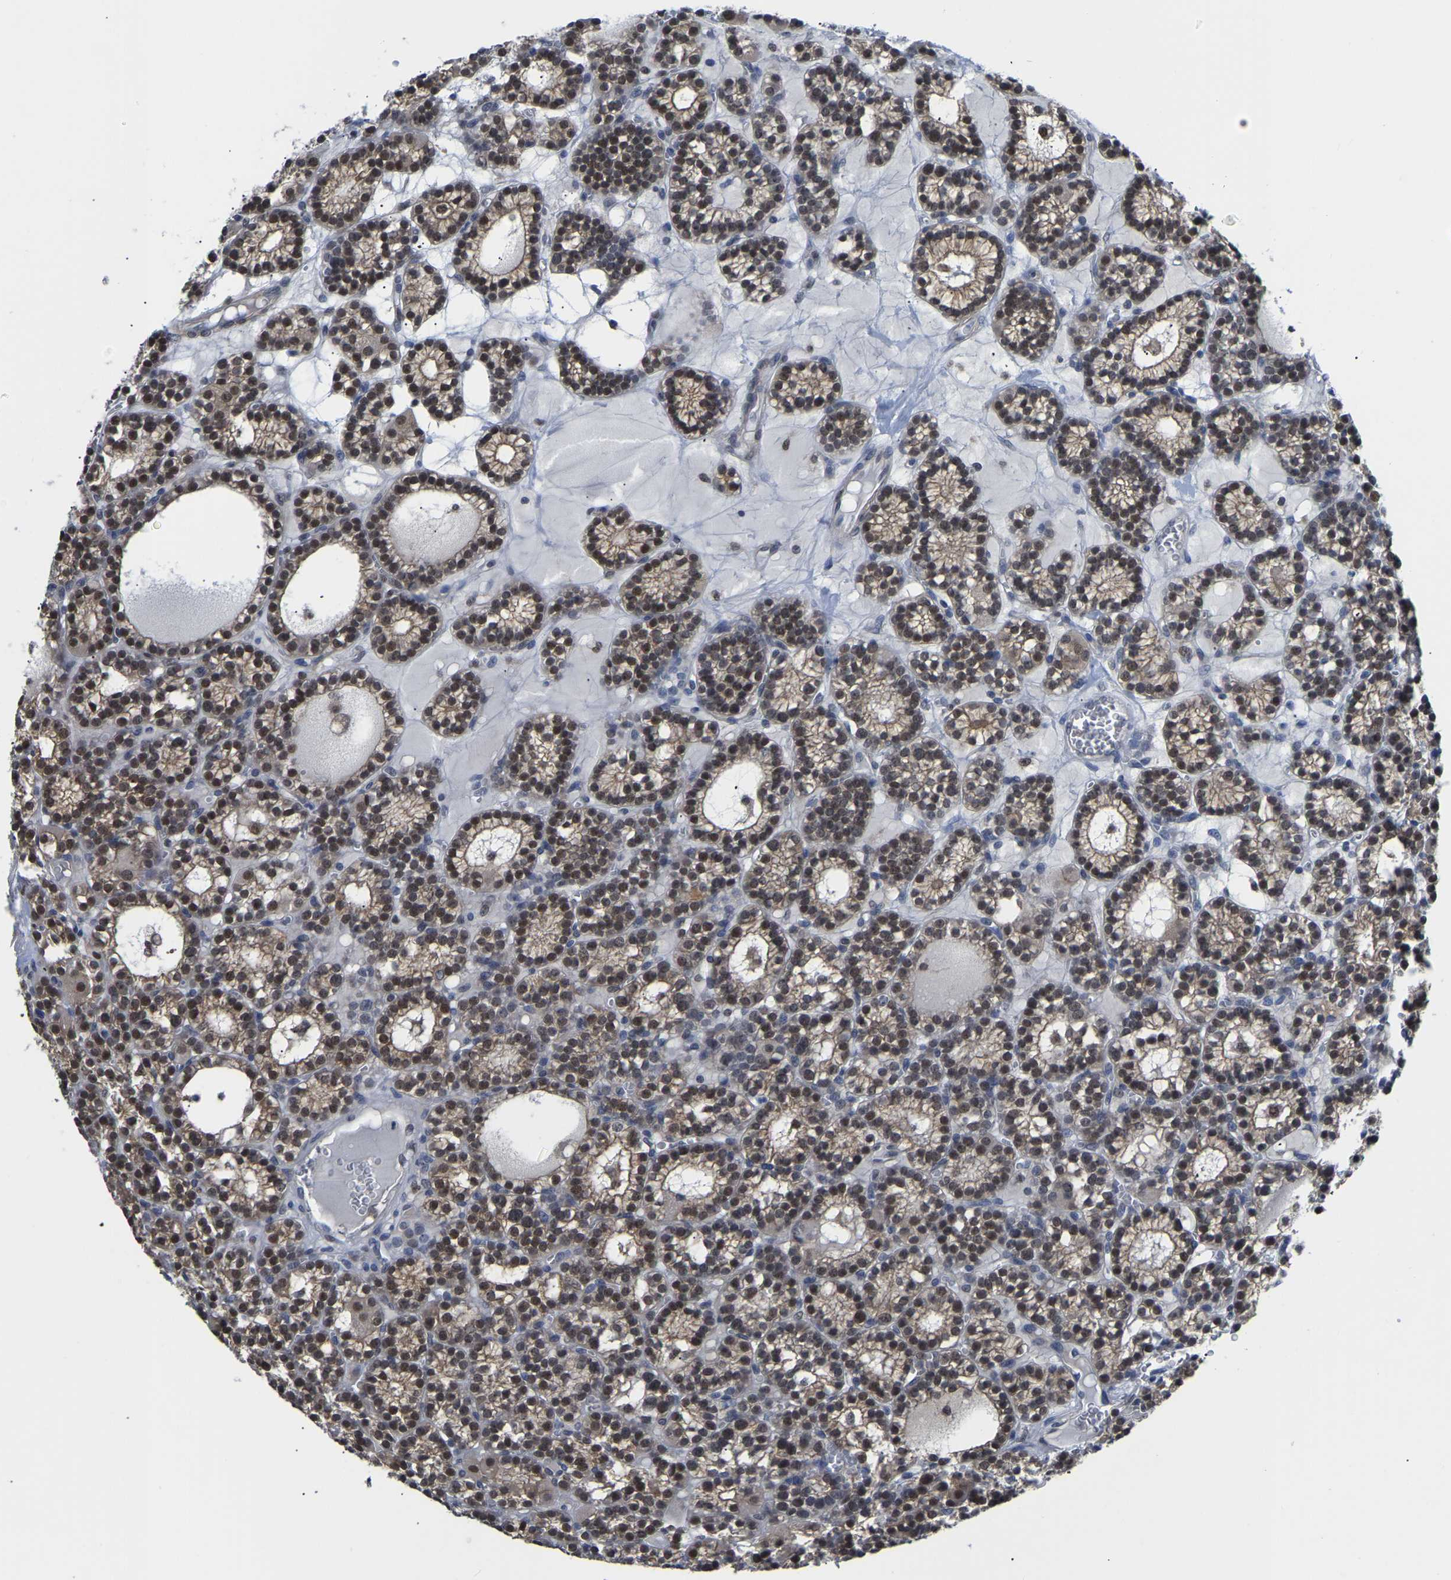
{"staining": {"intensity": "moderate", "quantity": "25%-75%", "location": "cytoplasmic/membranous,nuclear"}, "tissue": "parathyroid gland", "cell_type": "Glandular cells", "image_type": "normal", "snomed": [{"axis": "morphology", "description": "Normal tissue, NOS"}, {"axis": "morphology", "description": "Adenoma, NOS"}, {"axis": "topography", "description": "Parathyroid gland"}], "caption": "Immunohistochemistry (DAB) staining of unremarkable human parathyroid gland displays moderate cytoplasmic/membranous,nuclear protein positivity in about 25%-75% of glandular cells.", "gene": "KLRG2", "patient": {"sex": "female", "age": 58}}